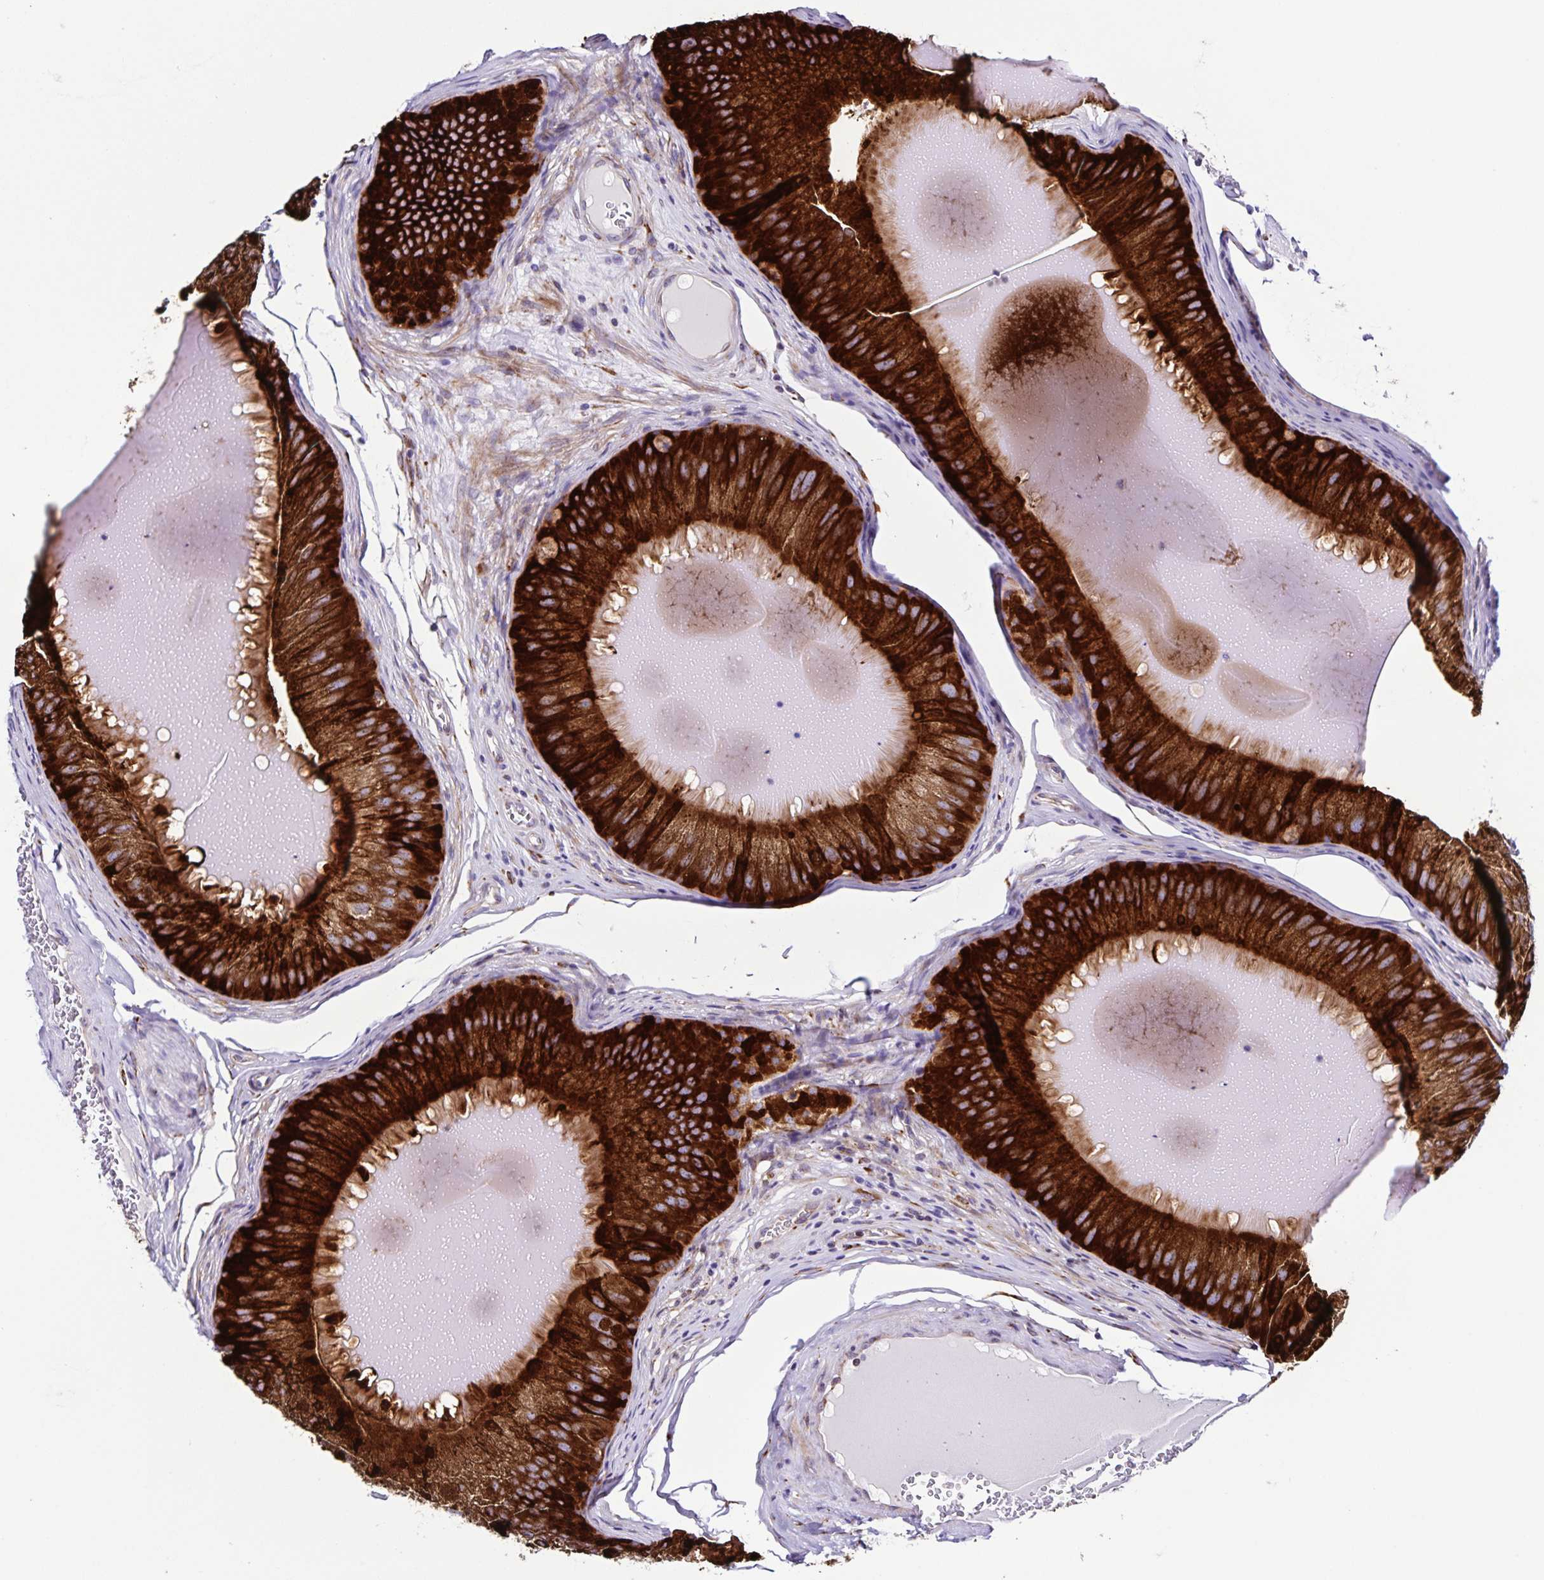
{"staining": {"intensity": "strong", "quantity": ">75%", "location": "cytoplasmic/membranous"}, "tissue": "epididymis", "cell_type": "Glandular cells", "image_type": "normal", "snomed": [{"axis": "morphology", "description": "Normal tissue, NOS"}, {"axis": "topography", "description": "Epididymis, spermatic cord, NOS"}], "caption": "Brown immunohistochemical staining in normal epididymis displays strong cytoplasmic/membranous staining in approximately >75% of glandular cells. The staining is performed using DAB brown chromogen to label protein expression. The nuclei are counter-stained blue using hematoxylin.", "gene": "OSBPL5", "patient": {"sex": "male", "age": 39}}